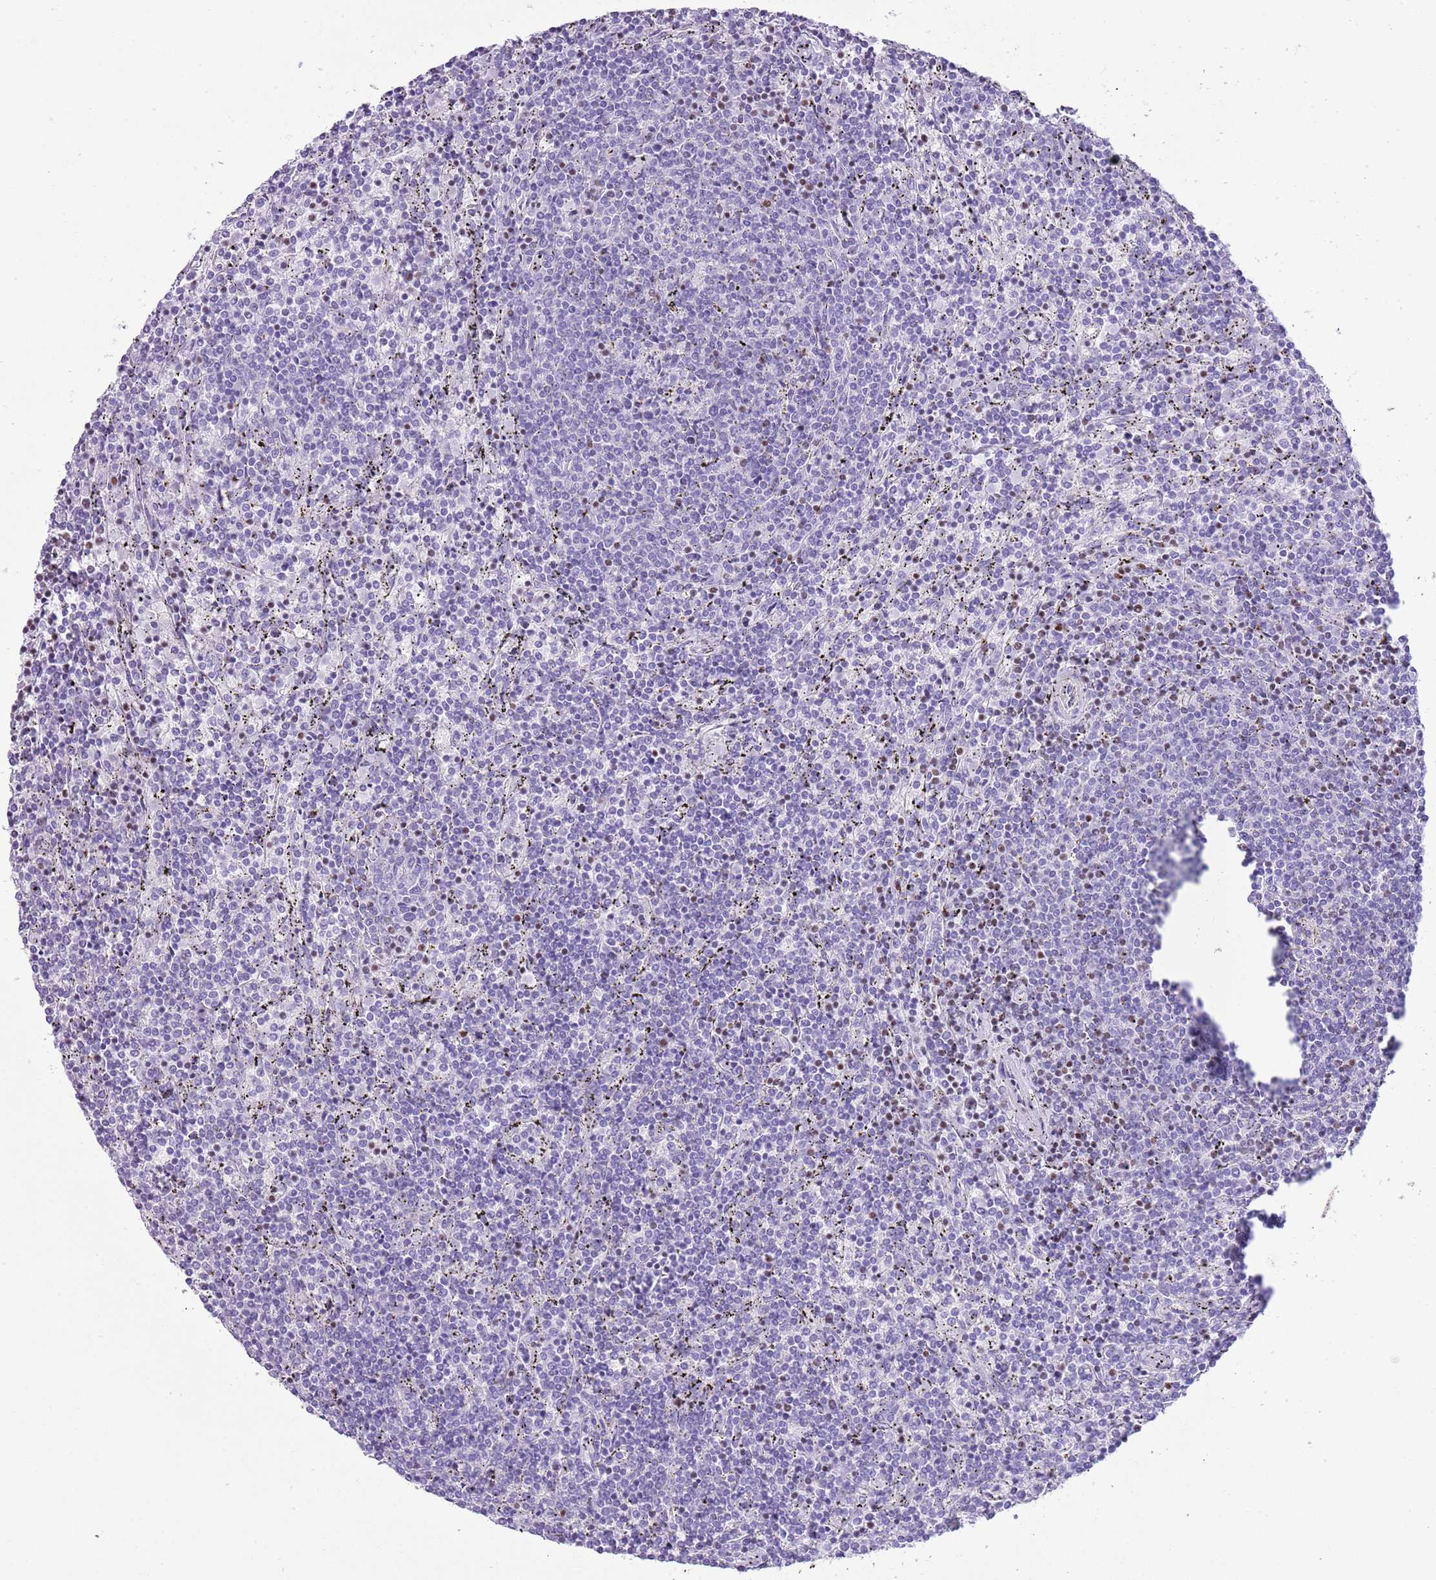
{"staining": {"intensity": "negative", "quantity": "none", "location": "none"}, "tissue": "lymphoma", "cell_type": "Tumor cells", "image_type": "cancer", "snomed": [{"axis": "morphology", "description": "Malignant lymphoma, non-Hodgkin's type, Low grade"}, {"axis": "topography", "description": "Spleen"}], "caption": "Micrograph shows no protein staining in tumor cells of low-grade malignant lymphoma, non-Hodgkin's type tissue.", "gene": "BCL11B", "patient": {"sex": "female", "age": 50}}